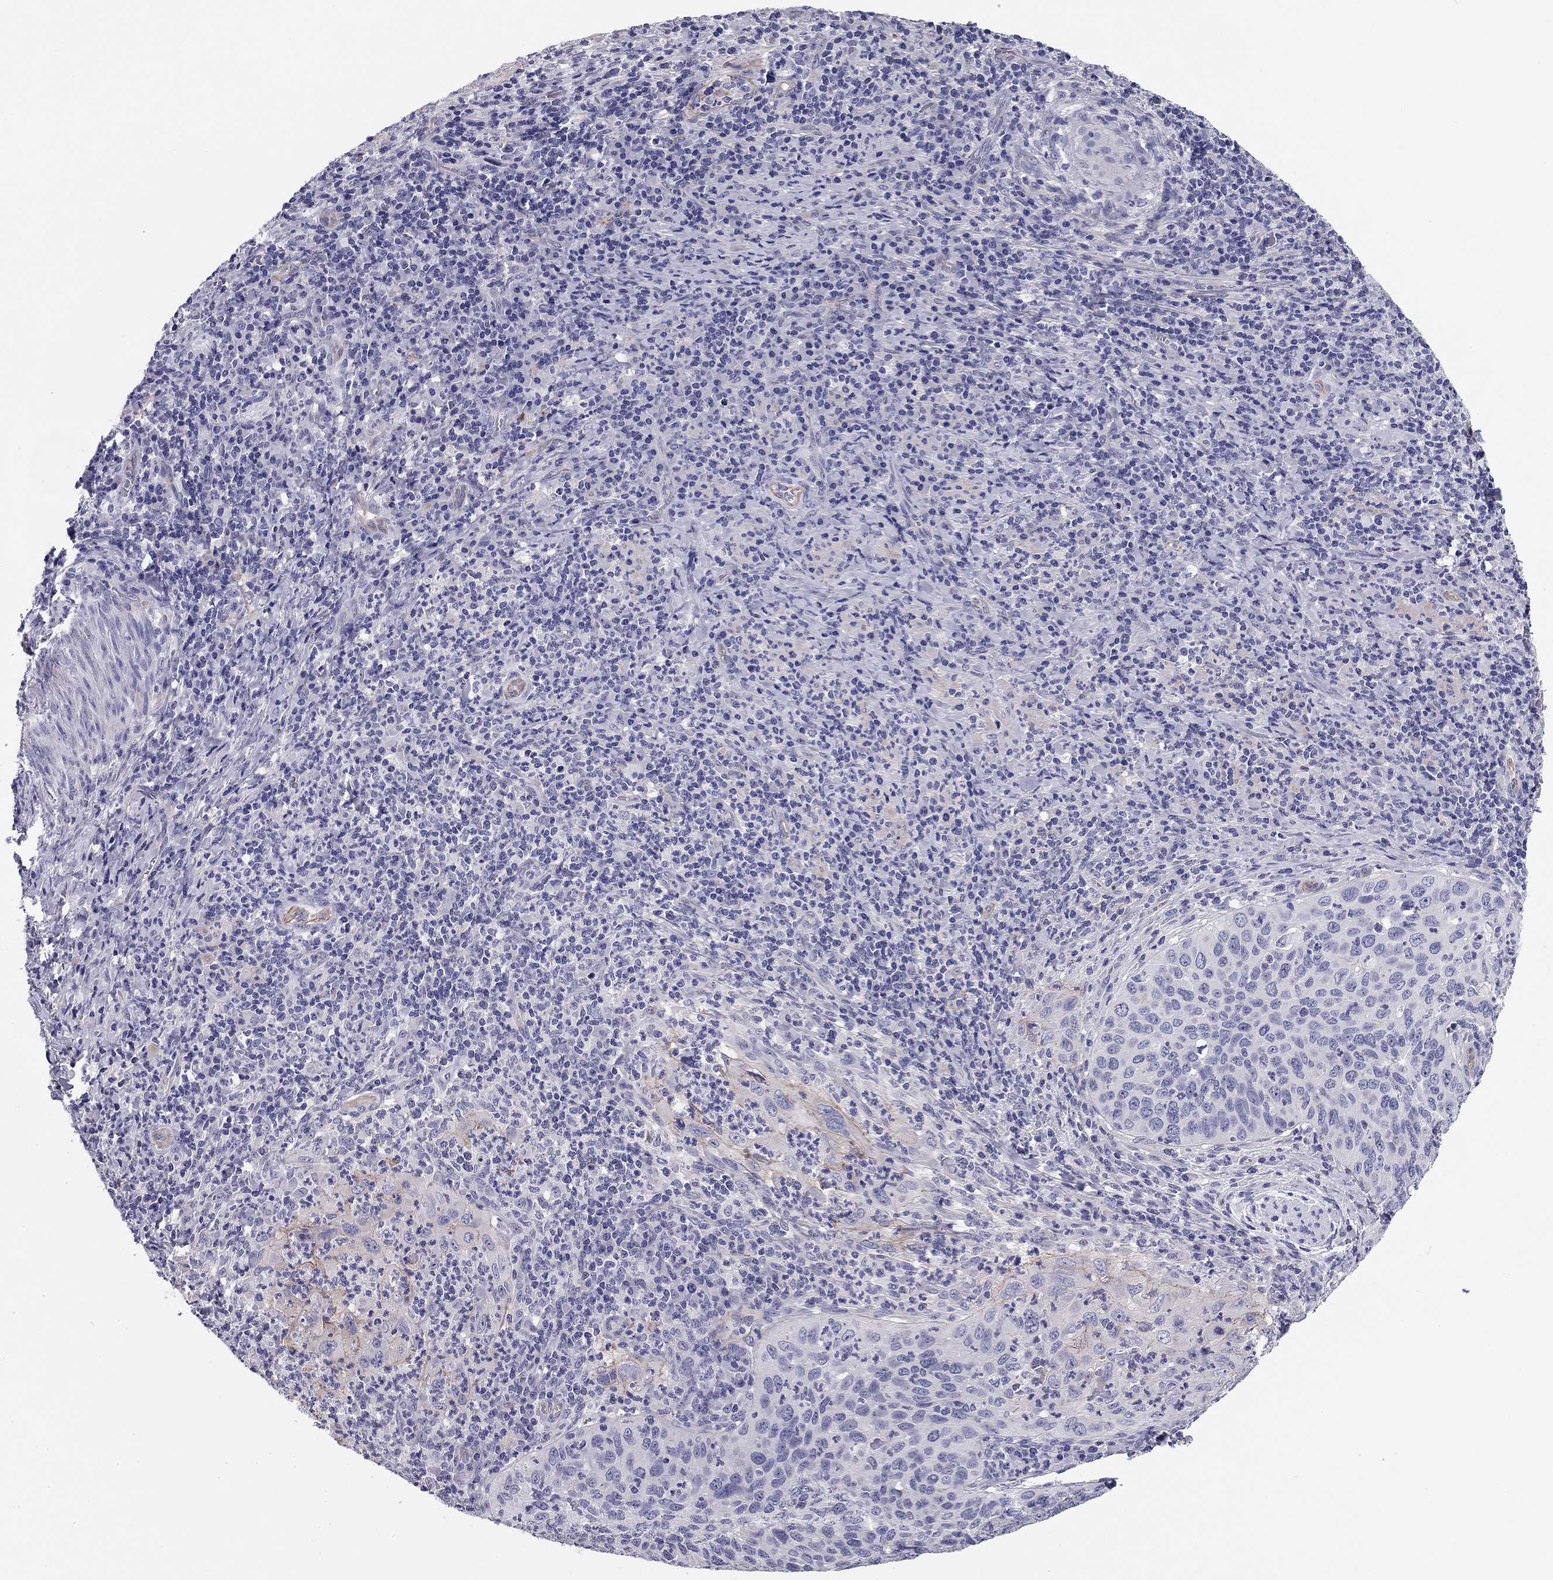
{"staining": {"intensity": "weak", "quantity": "25%-75%", "location": "cytoplasmic/membranous"}, "tissue": "cervical cancer", "cell_type": "Tumor cells", "image_type": "cancer", "snomed": [{"axis": "morphology", "description": "Squamous cell carcinoma, NOS"}, {"axis": "topography", "description": "Cervix"}], "caption": "DAB (3,3'-diaminobenzidine) immunohistochemical staining of cervical squamous cell carcinoma exhibits weak cytoplasmic/membranous protein staining in approximately 25%-75% of tumor cells.", "gene": "FLNC", "patient": {"sex": "female", "age": 26}}